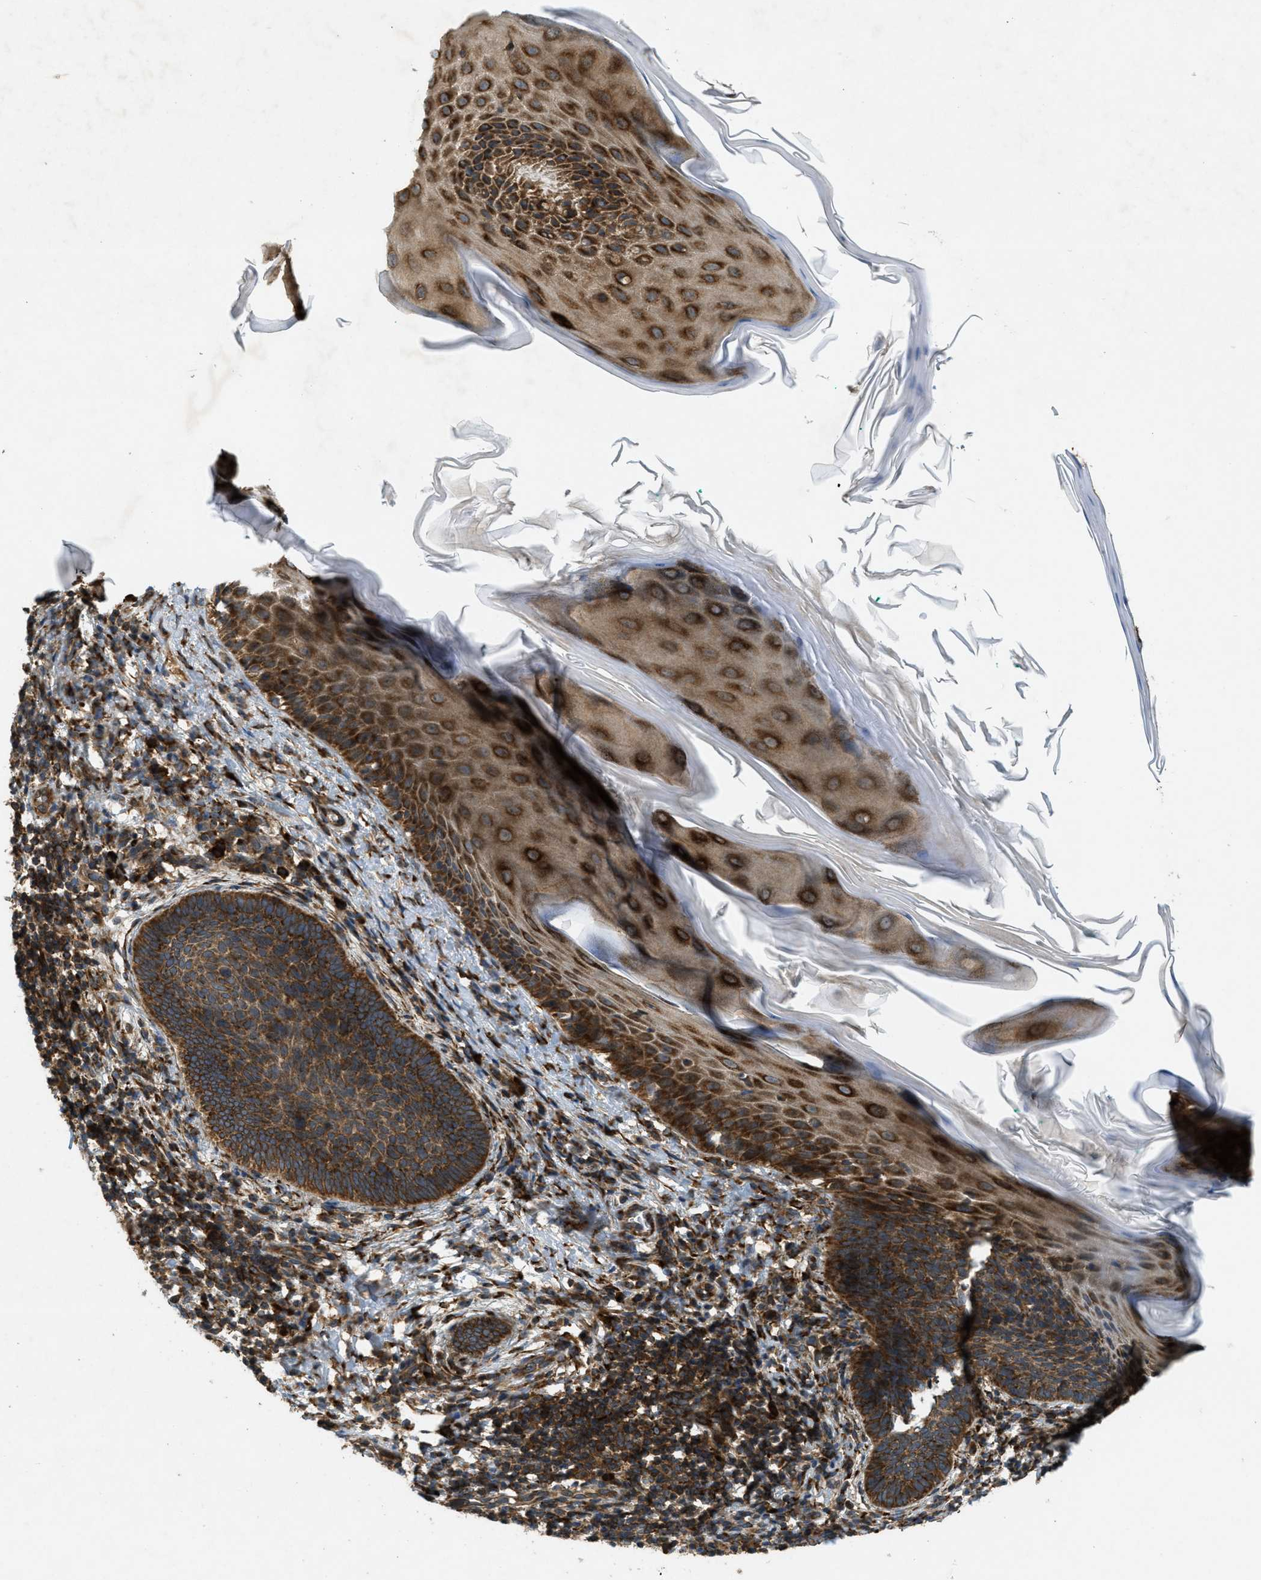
{"staining": {"intensity": "moderate", "quantity": ">75%", "location": "cytoplasmic/membranous"}, "tissue": "skin cancer", "cell_type": "Tumor cells", "image_type": "cancer", "snomed": [{"axis": "morphology", "description": "Basal cell carcinoma"}, {"axis": "topography", "description": "Skin"}], "caption": "DAB (3,3'-diaminobenzidine) immunohistochemical staining of human skin cancer (basal cell carcinoma) exhibits moderate cytoplasmic/membranous protein positivity in about >75% of tumor cells.", "gene": "PCDH18", "patient": {"sex": "male", "age": 60}}